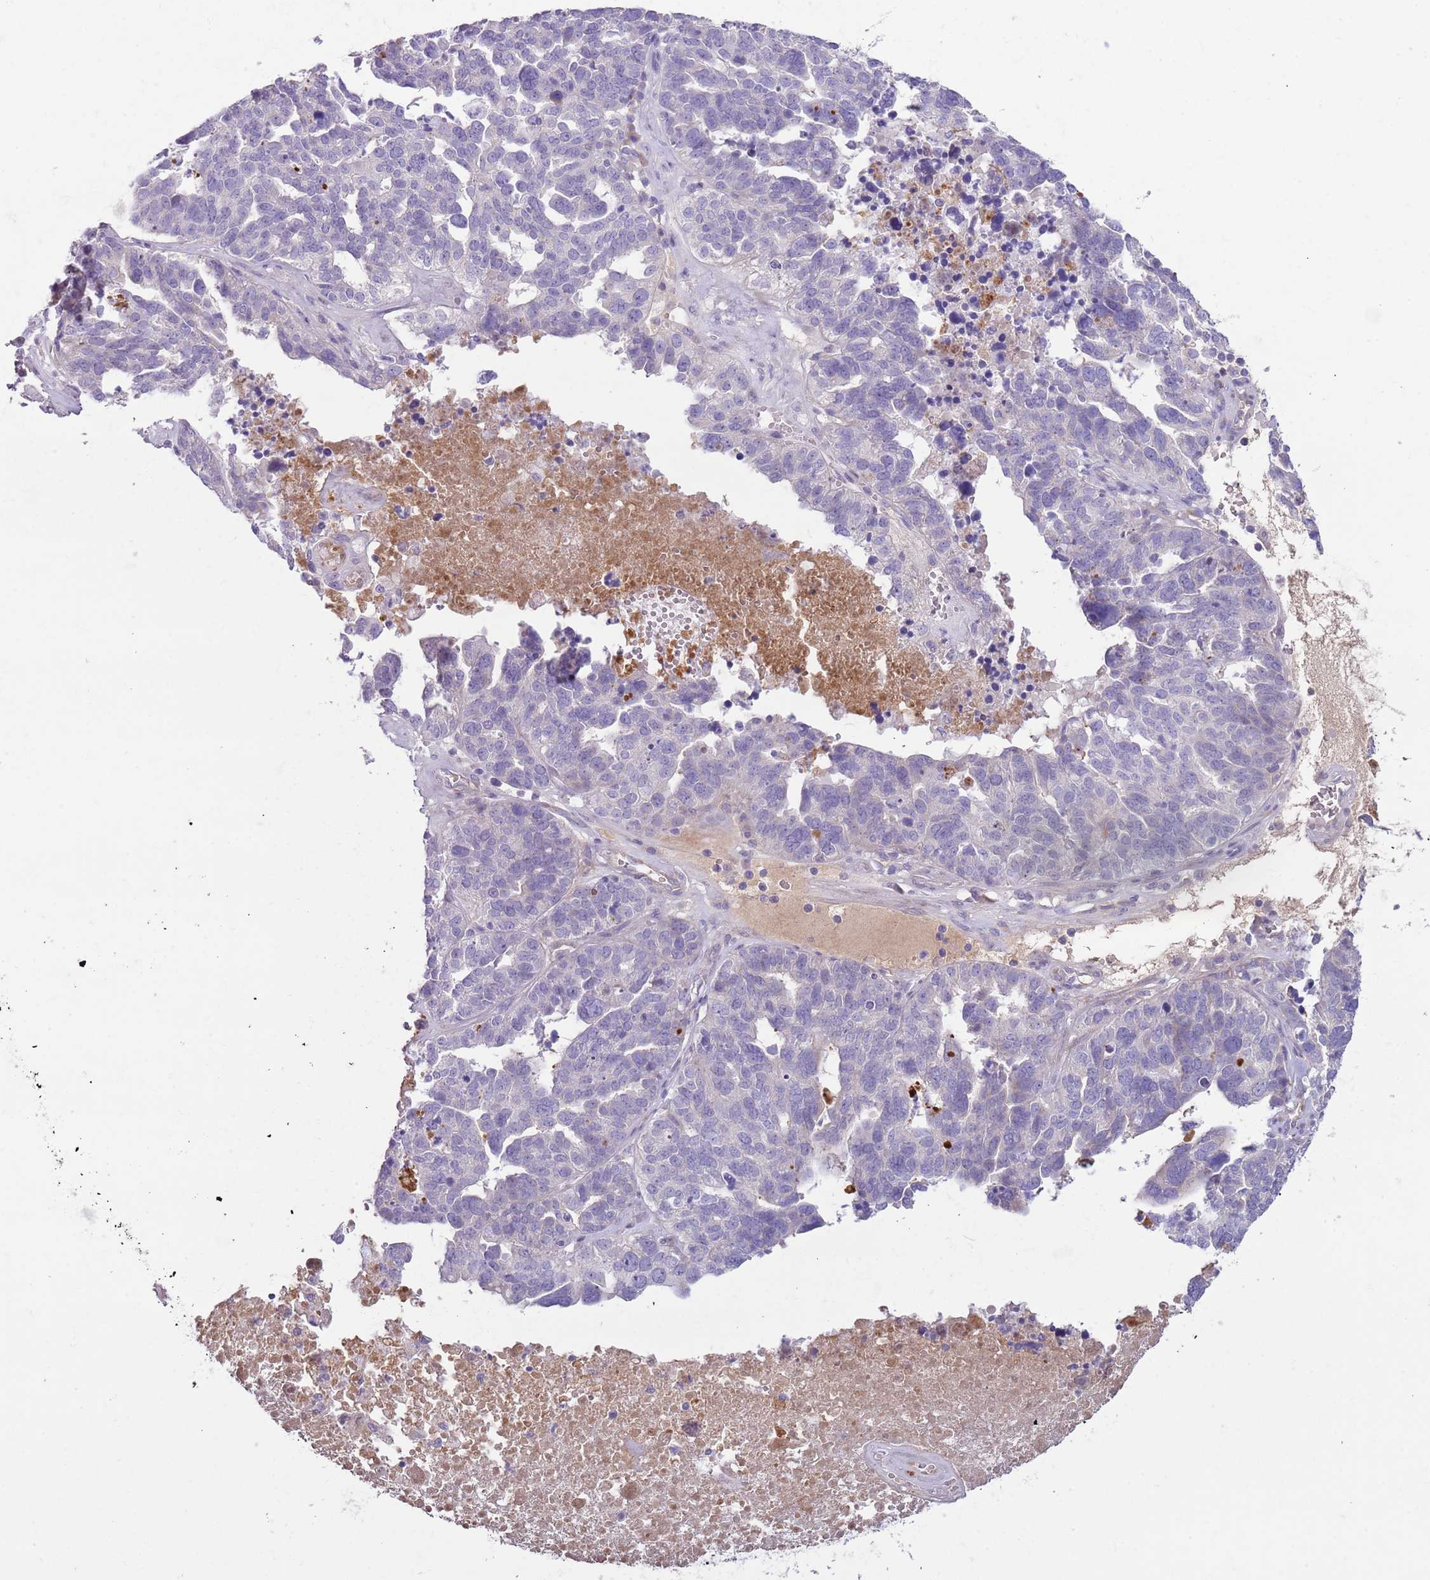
{"staining": {"intensity": "negative", "quantity": "none", "location": "none"}, "tissue": "ovarian cancer", "cell_type": "Tumor cells", "image_type": "cancer", "snomed": [{"axis": "morphology", "description": "Cystadenocarcinoma, serous, NOS"}, {"axis": "topography", "description": "Ovary"}], "caption": "Immunohistochemical staining of human ovarian serous cystadenocarcinoma shows no significant expression in tumor cells. (IHC, brightfield microscopy, high magnification).", "gene": "CFH", "patient": {"sex": "female", "age": 59}}